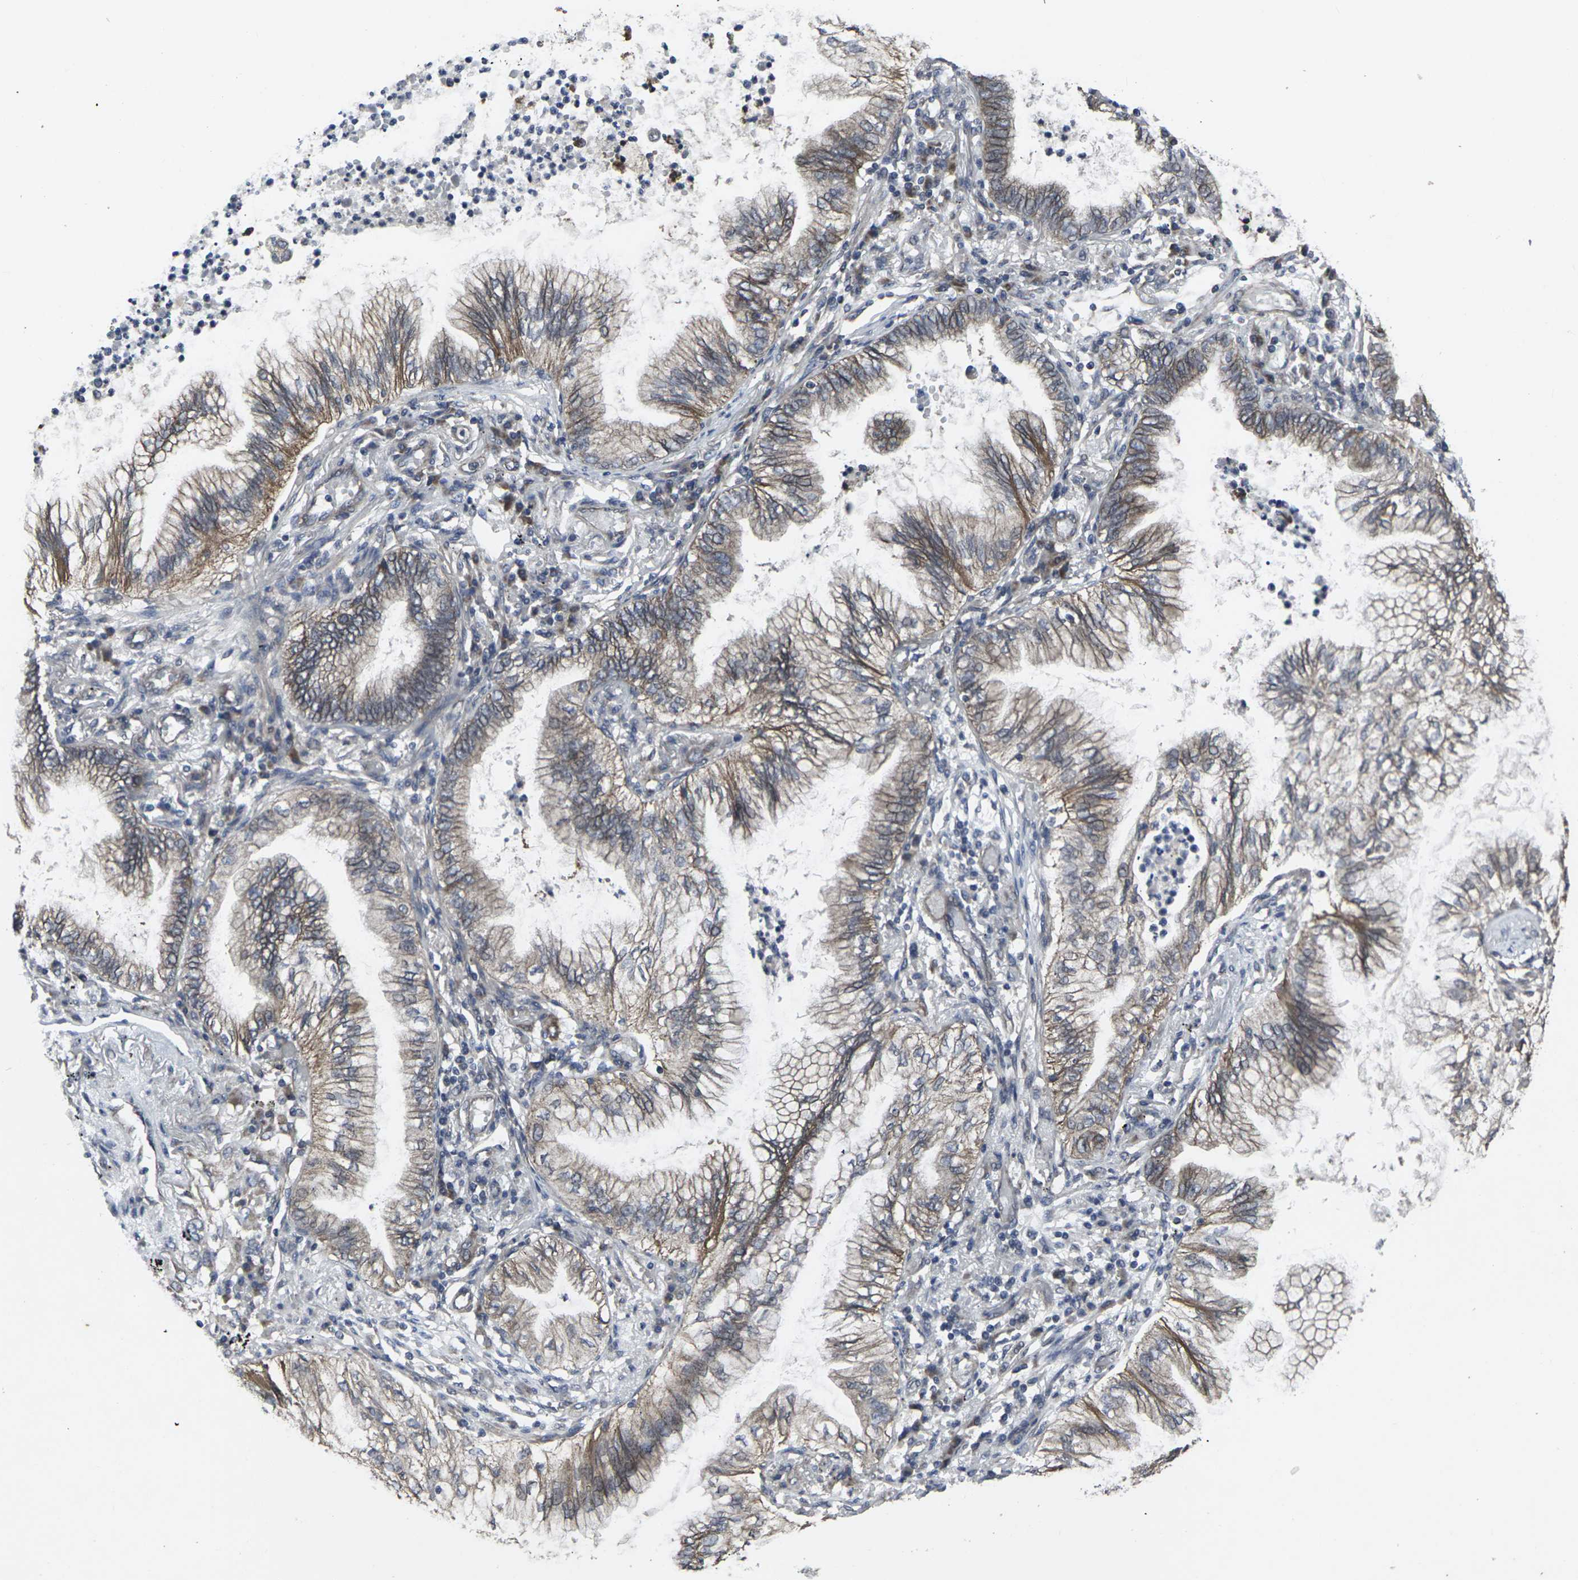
{"staining": {"intensity": "moderate", "quantity": ">75%", "location": "cytoplasmic/membranous"}, "tissue": "lung cancer", "cell_type": "Tumor cells", "image_type": "cancer", "snomed": [{"axis": "morphology", "description": "Normal tissue, NOS"}, {"axis": "morphology", "description": "Adenocarcinoma, NOS"}, {"axis": "topography", "description": "Bronchus"}, {"axis": "topography", "description": "Lung"}], "caption": "Moderate cytoplasmic/membranous staining is identified in approximately >75% of tumor cells in lung cancer.", "gene": "MAPKAPK2", "patient": {"sex": "female", "age": 70}}